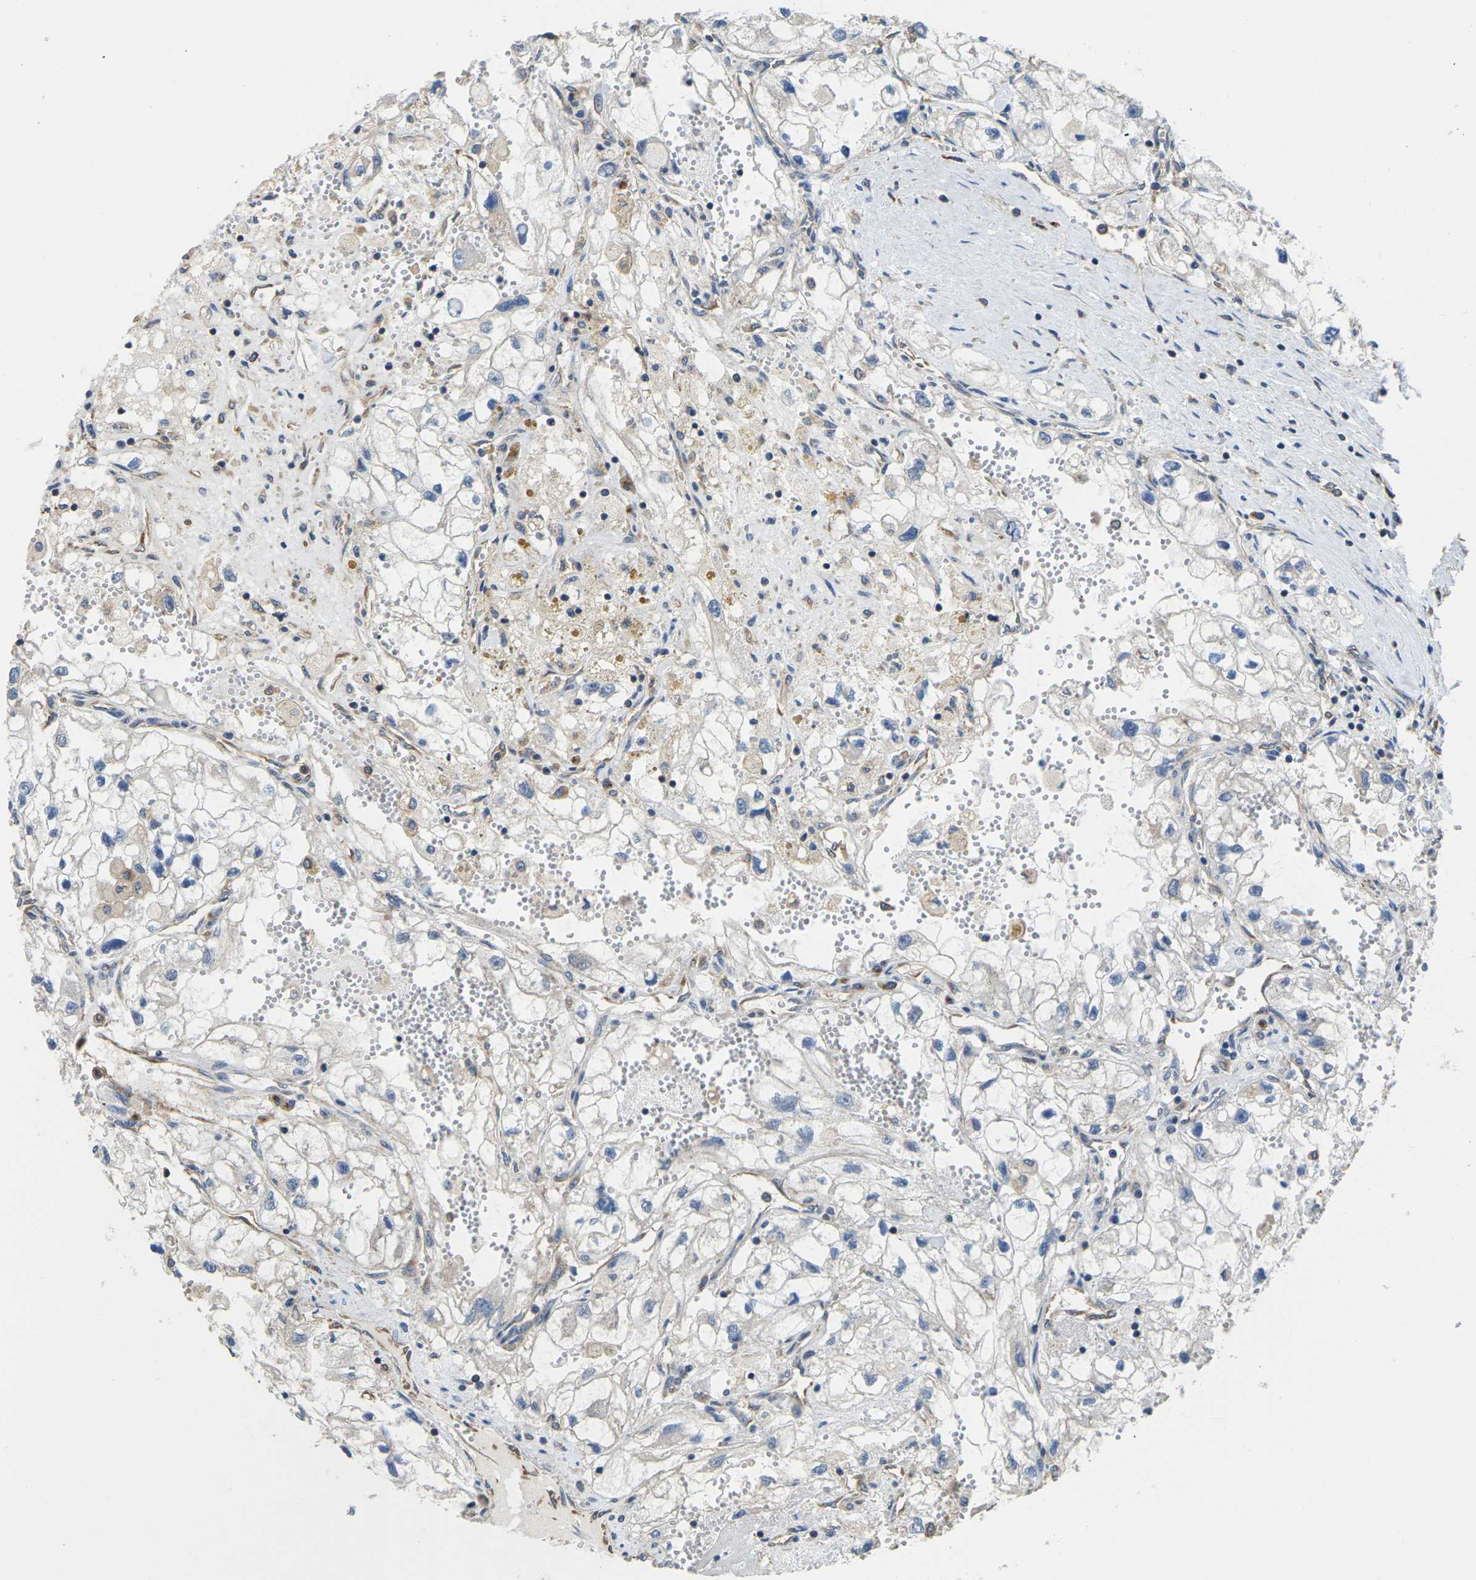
{"staining": {"intensity": "weak", "quantity": "<25%", "location": "cytoplasmic/membranous"}, "tissue": "renal cancer", "cell_type": "Tumor cells", "image_type": "cancer", "snomed": [{"axis": "morphology", "description": "Adenocarcinoma, NOS"}, {"axis": "topography", "description": "Kidney"}], "caption": "This histopathology image is of adenocarcinoma (renal) stained with immunohistochemistry to label a protein in brown with the nuclei are counter-stained blue. There is no staining in tumor cells. (IHC, brightfield microscopy, high magnification).", "gene": "TMCC2", "patient": {"sex": "female", "age": 70}}